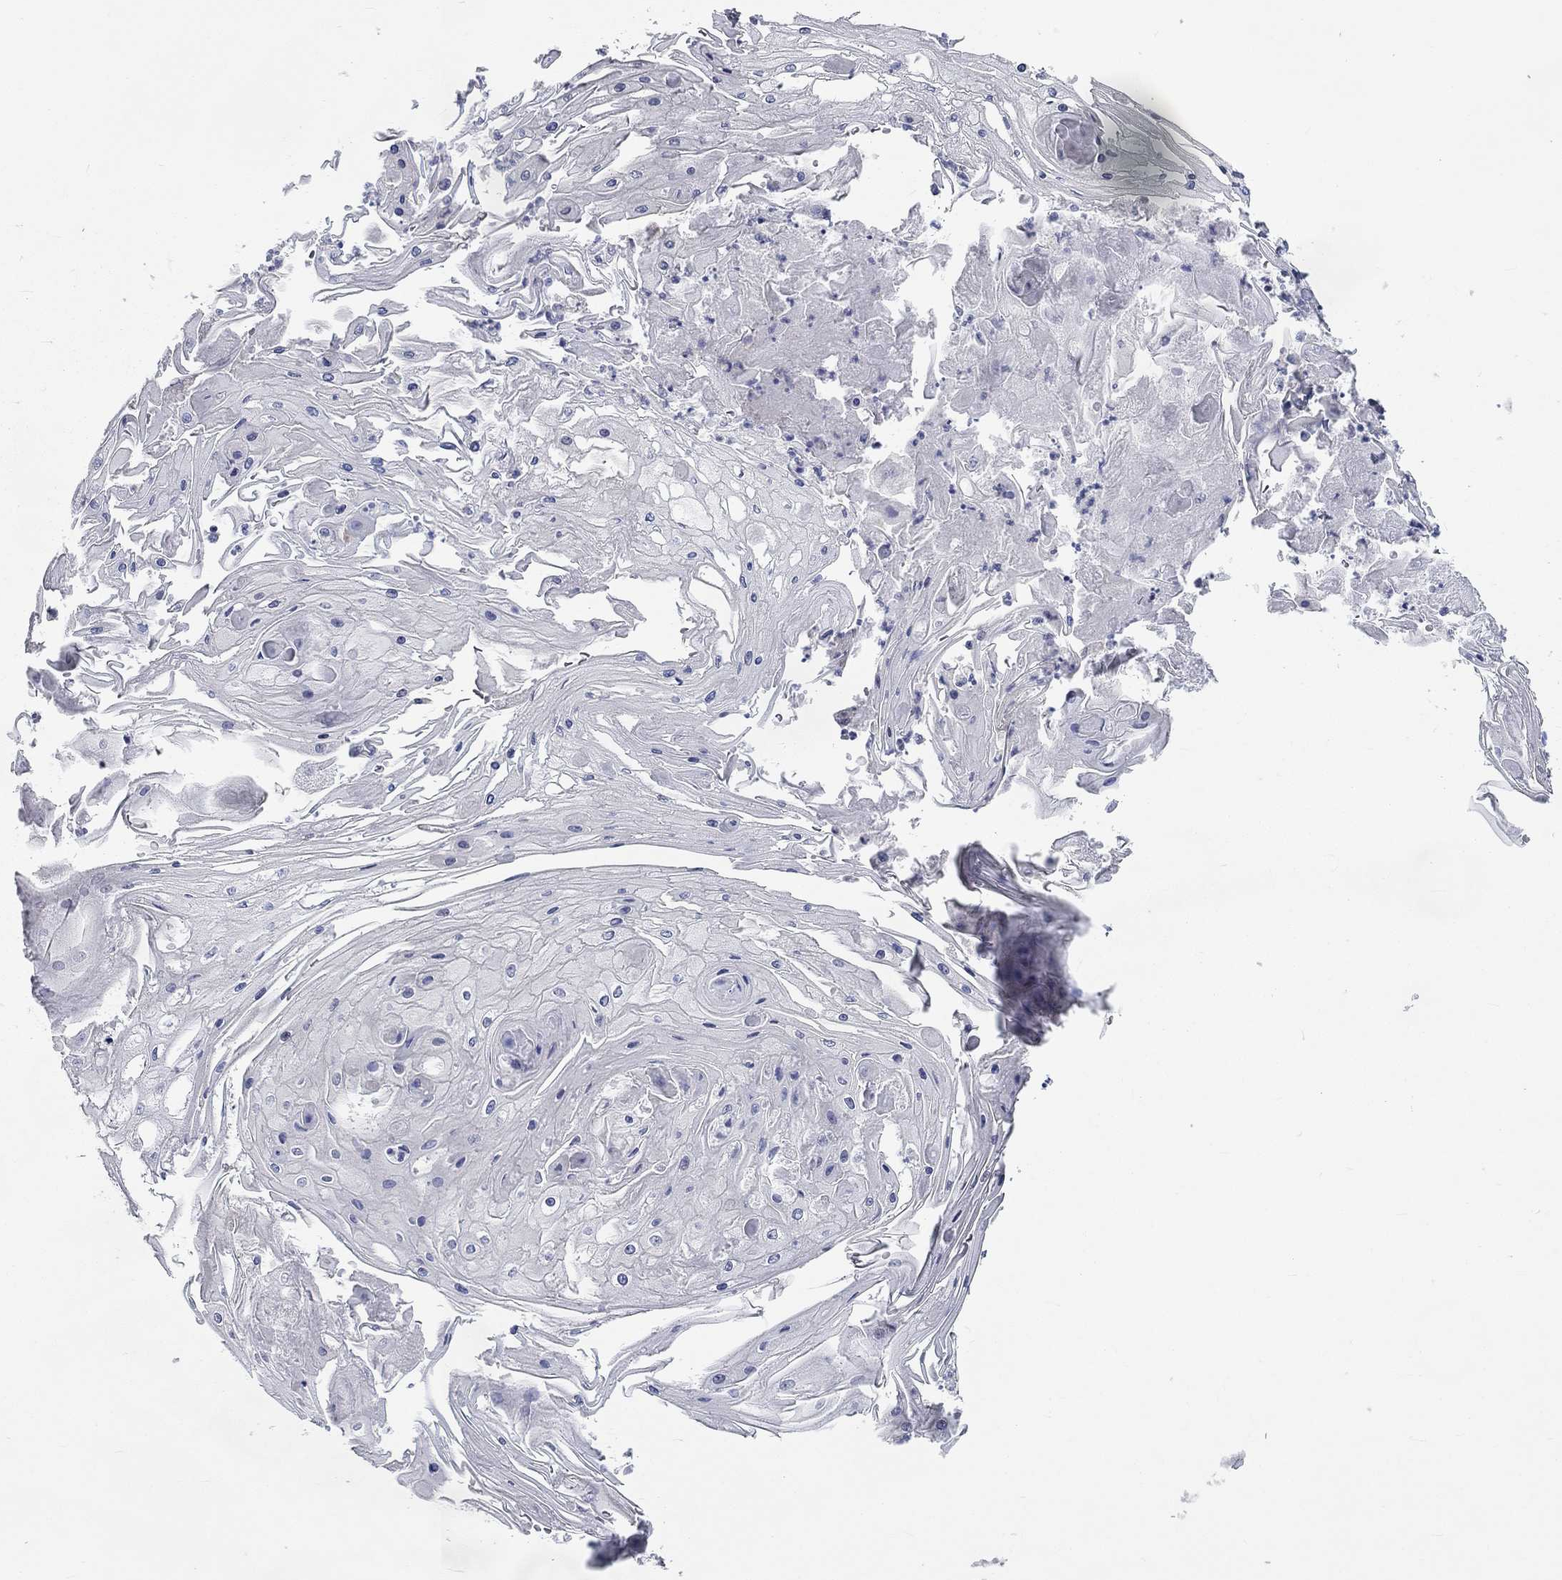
{"staining": {"intensity": "negative", "quantity": "none", "location": "none"}, "tissue": "skin cancer", "cell_type": "Tumor cells", "image_type": "cancer", "snomed": [{"axis": "morphology", "description": "Squamous cell carcinoma, NOS"}, {"axis": "topography", "description": "Skin"}], "caption": "Tumor cells show no significant protein staining in skin cancer (squamous cell carcinoma).", "gene": "PCDHGA10", "patient": {"sex": "male", "age": 70}}